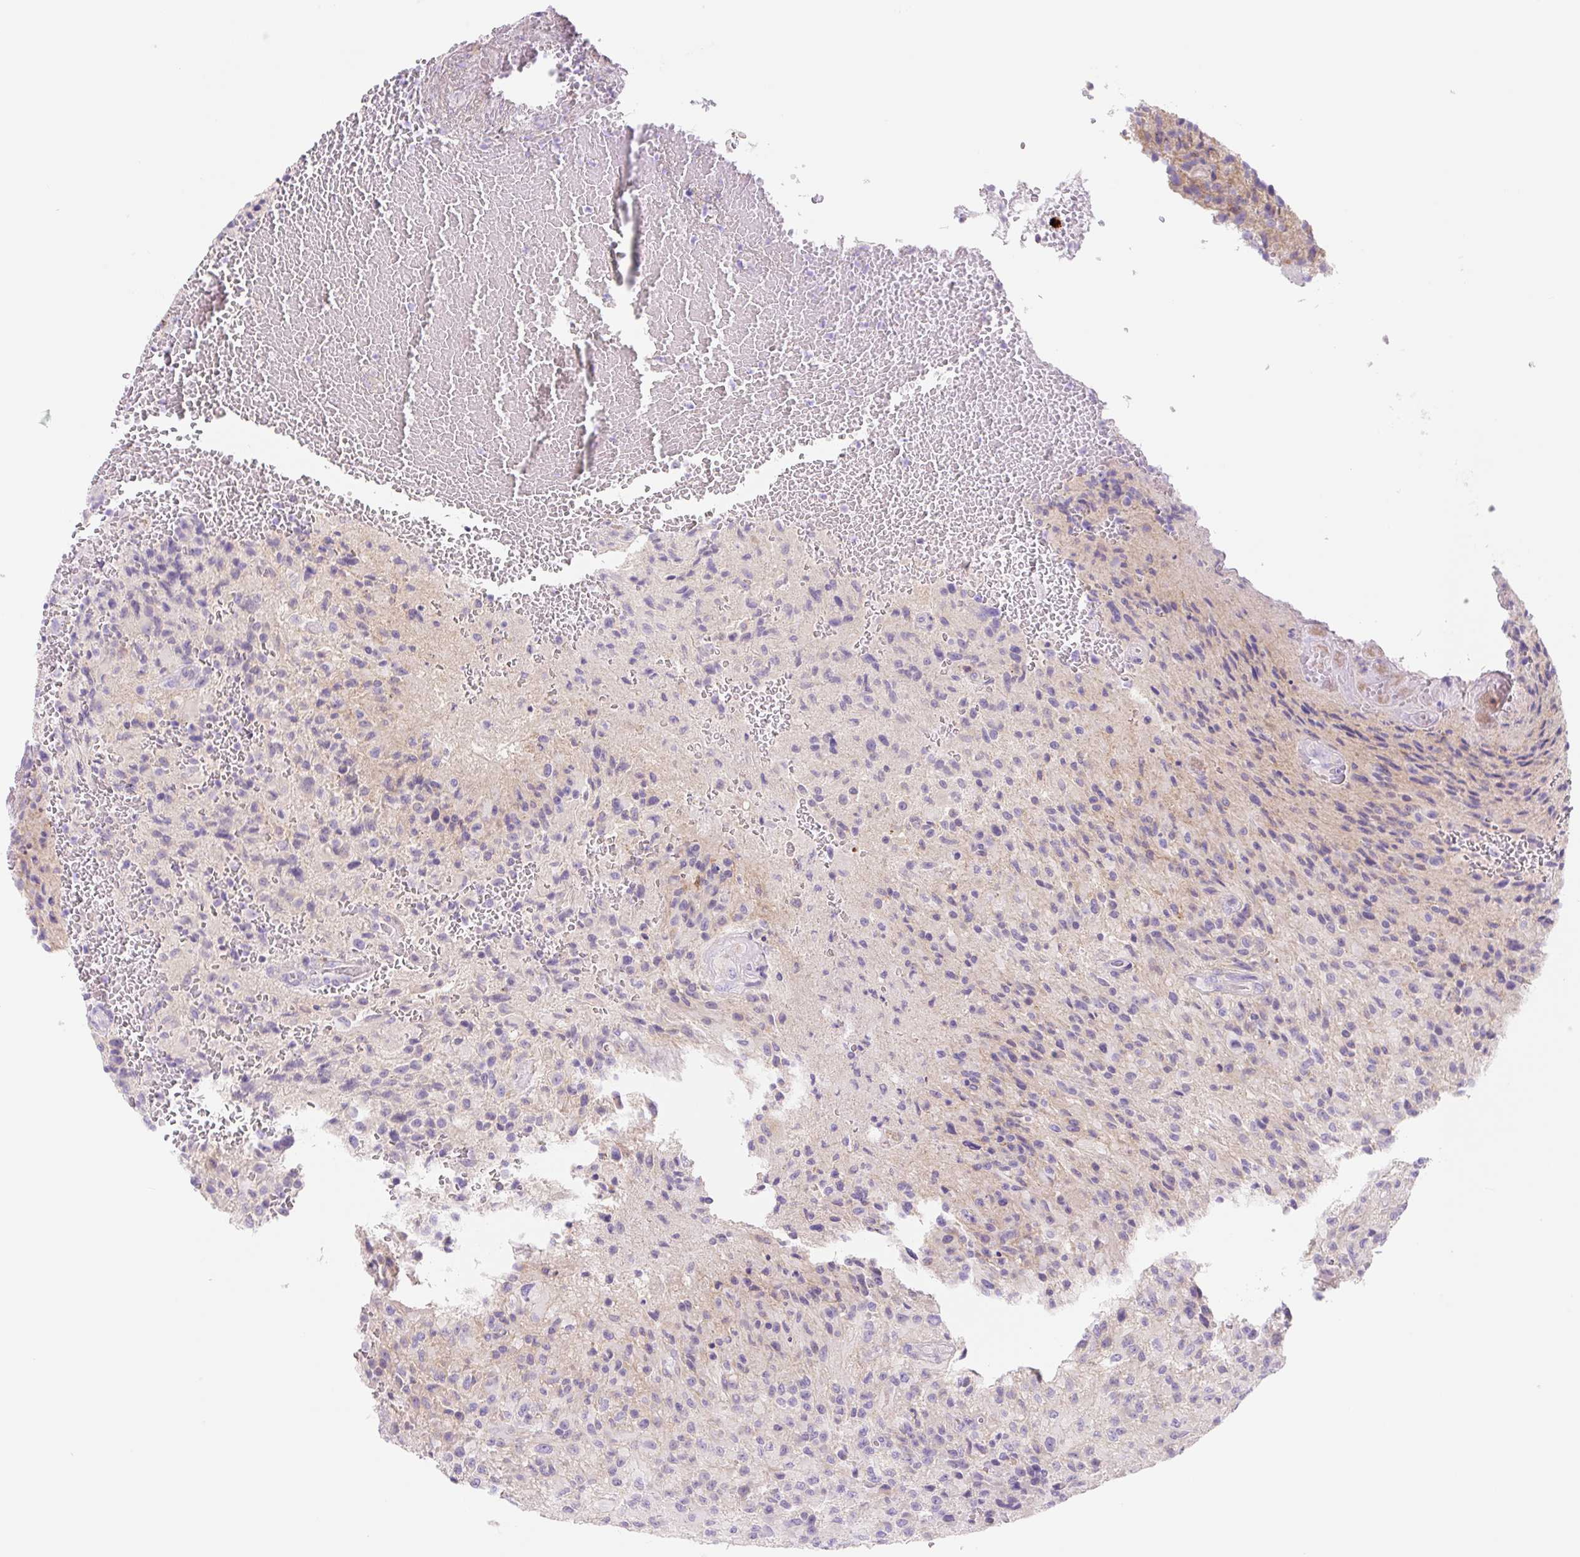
{"staining": {"intensity": "negative", "quantity": "none", "location": "none"}, "tissue": "glioma", "cell_type": "Tumor cells", "image_type": "cancer", "snomed": [{"axis": "morphology", "description": "Normal tissue, NOS"}, {"axis": "morphology", "description": "Glioma, malignant, High grade"}, {"axis": "topography", "description": "Cerebral cortex"}], "caption": "Human malignant glioma (high-grade) stained for a protein using immunohistochemistry displays no staining in tumor cells.", "gene": "LYVE1", "patient": {"sex": "male", "age": 56}}